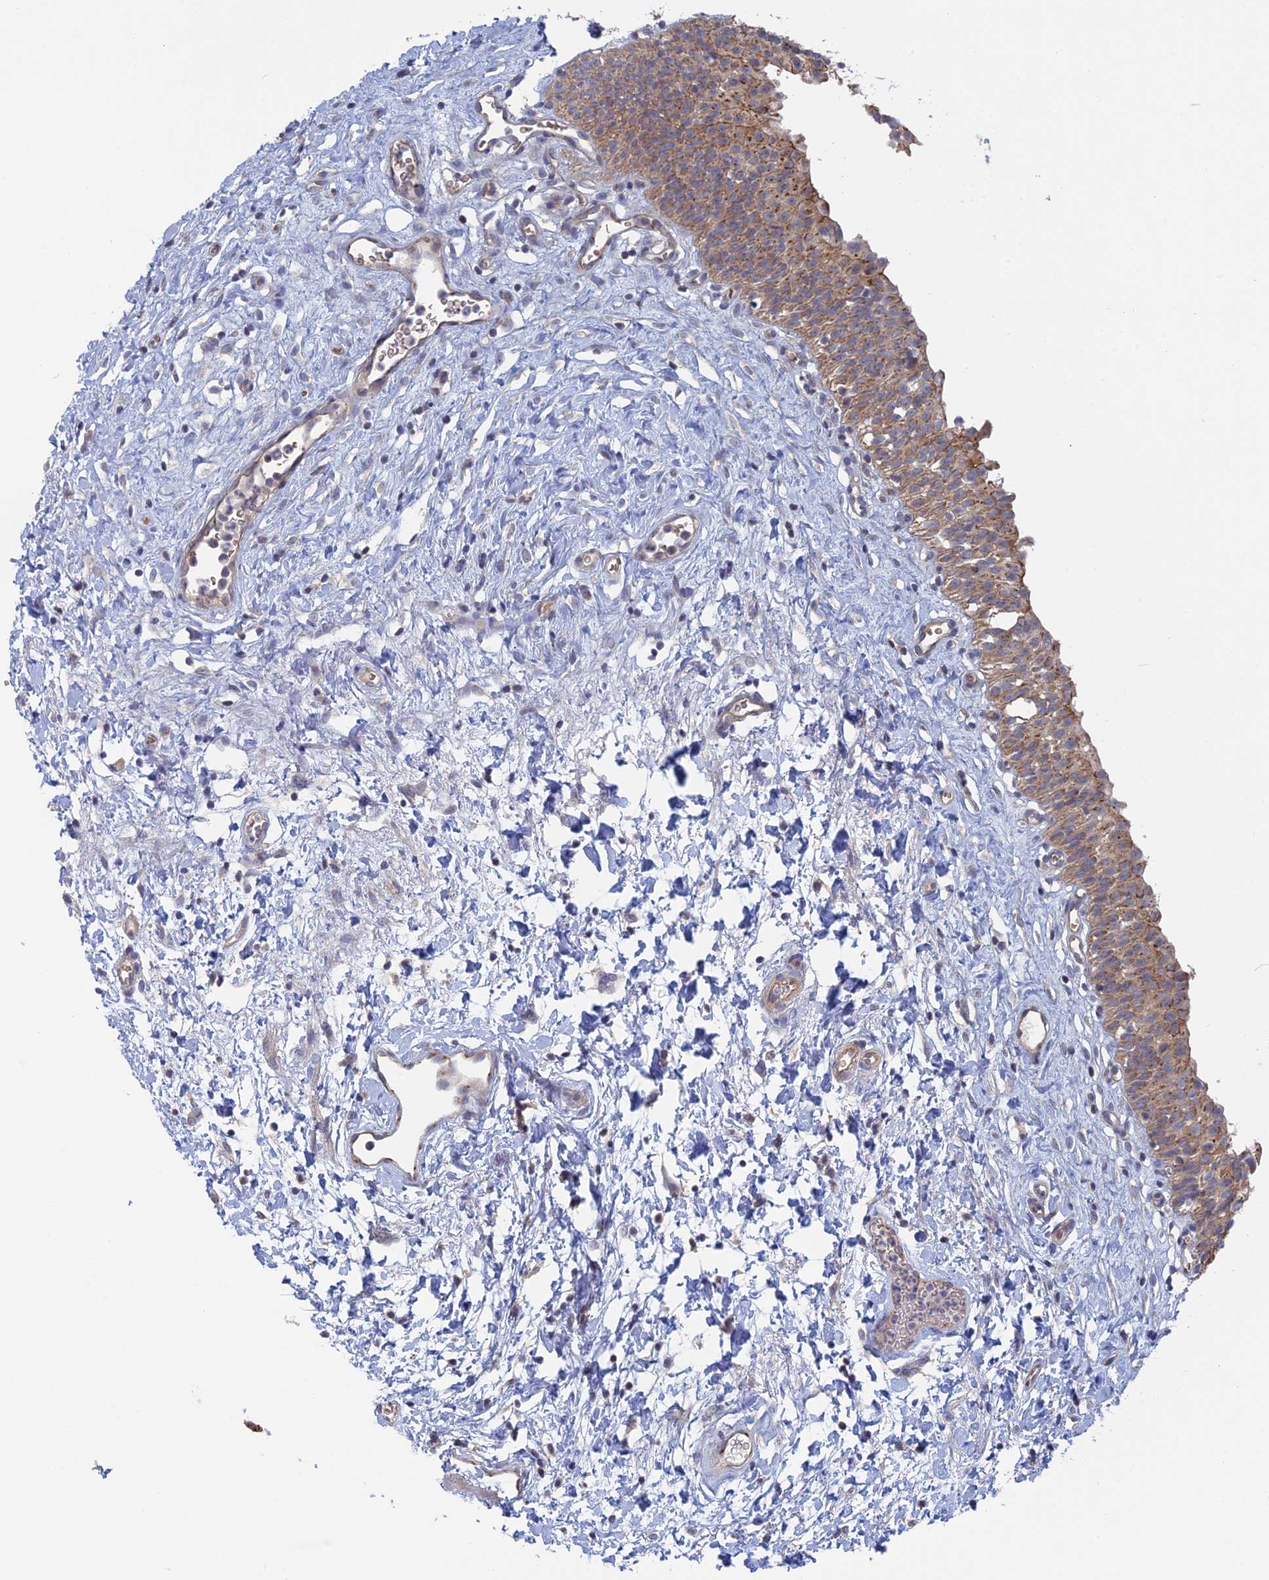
{"staining": {"intensity": "moderate", "quantity": ">75%", "location": "cytoplasmic/membranous"}, "tissue": "urinary bladder", "cell_type": "Urothelial cells", "image_type": "normal", "snomed": [{"axis": "morphology", "description": "Normal tissue, NOS"}, {"axis": "topography", "description": "Urinary bladder"}], "caption": "A micrograph of urinary bladder stained for a protein exhibits moderate cytoplasmic/membranous brown staining in urothelial cells. The protein is stained brown, and the nuclei are stained in blue (DAB IHC with brightfield microscopy, high magnification).", "gene": "TBC1D30", "patient": {"sex": "male", "age": 51}}